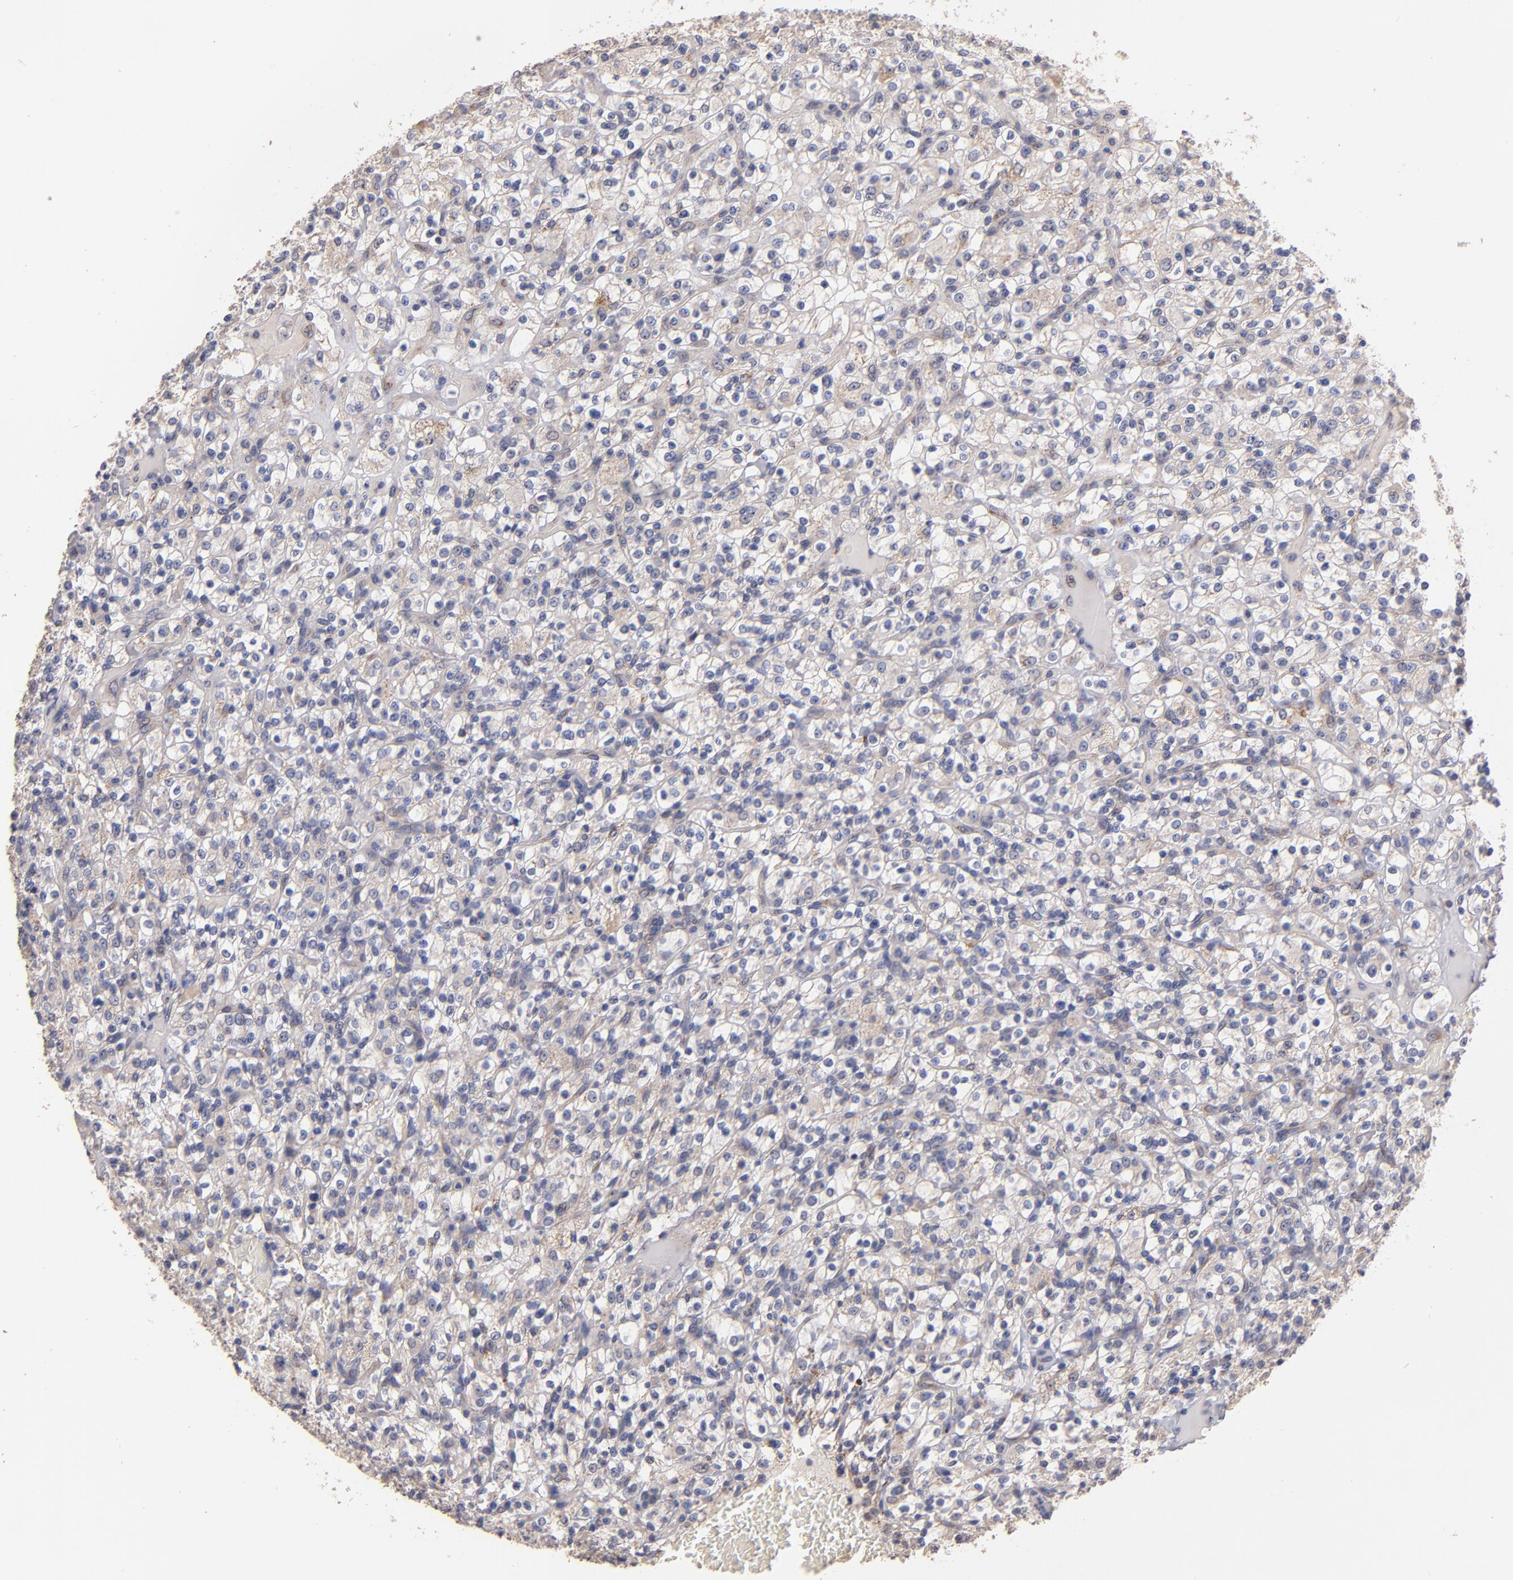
{"staining": {"intensity": "weak", "quantity": "<25%", "location": "cytoplasmic/membranous"}, "tissue": "renal cancer", "cell_type": "Tumor cells", "image_type": "cancer", "snomed": [{"axis": "morphology", "description": "Normal tissue, NOS"}, {"axis": "morphology", "description": "Adenocarcinoma, NOS"}, {"axis": "topography", "description": "Kidney"}], "caption": "Renal adenocarcinoma was stained to show a protein in brown. There is no significant expression in tumor cells.", "gene": "DIABLO", "patient": {"sex": "female", "age": 72}}